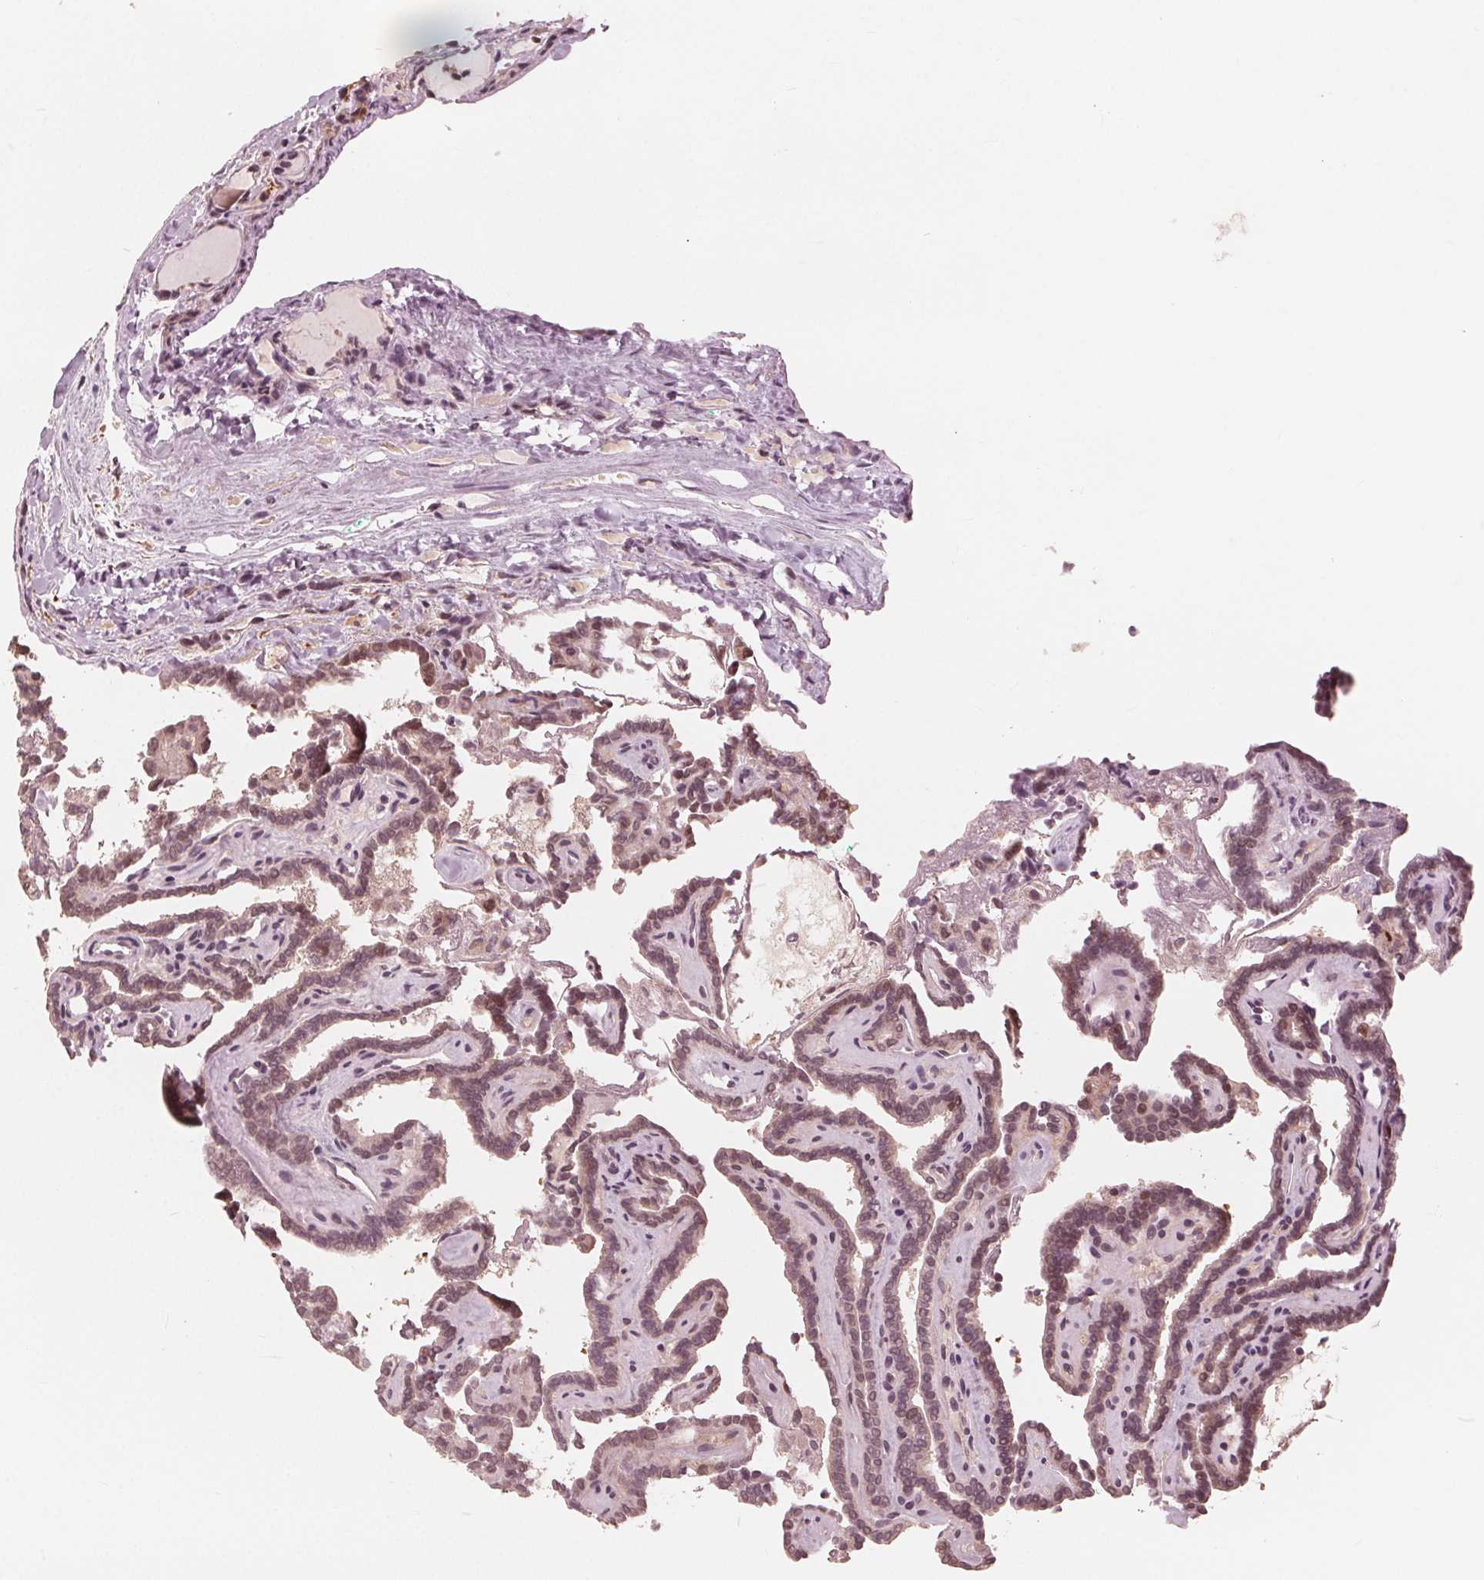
{"staining": {"intensity": "weak", "quantity": "25%-75%", "location": "nuclear"}, "tissue": "thyroid cancer", "cell_type": "Tumor cells", "image_type": "cancer", "snomed": [{"axis": "morphology", "description": "Papillary adenocarcinoma, NOS"}, {"axis": "topography", "description": "Thyroid gland"}], "caption": "Human papillary adenocarcinoma (thyroid) stained with a protein marker reveals weak staining in tumor cells.", "gene": "HIRIP3", "patient": {"sex": "female", "age": 21}}